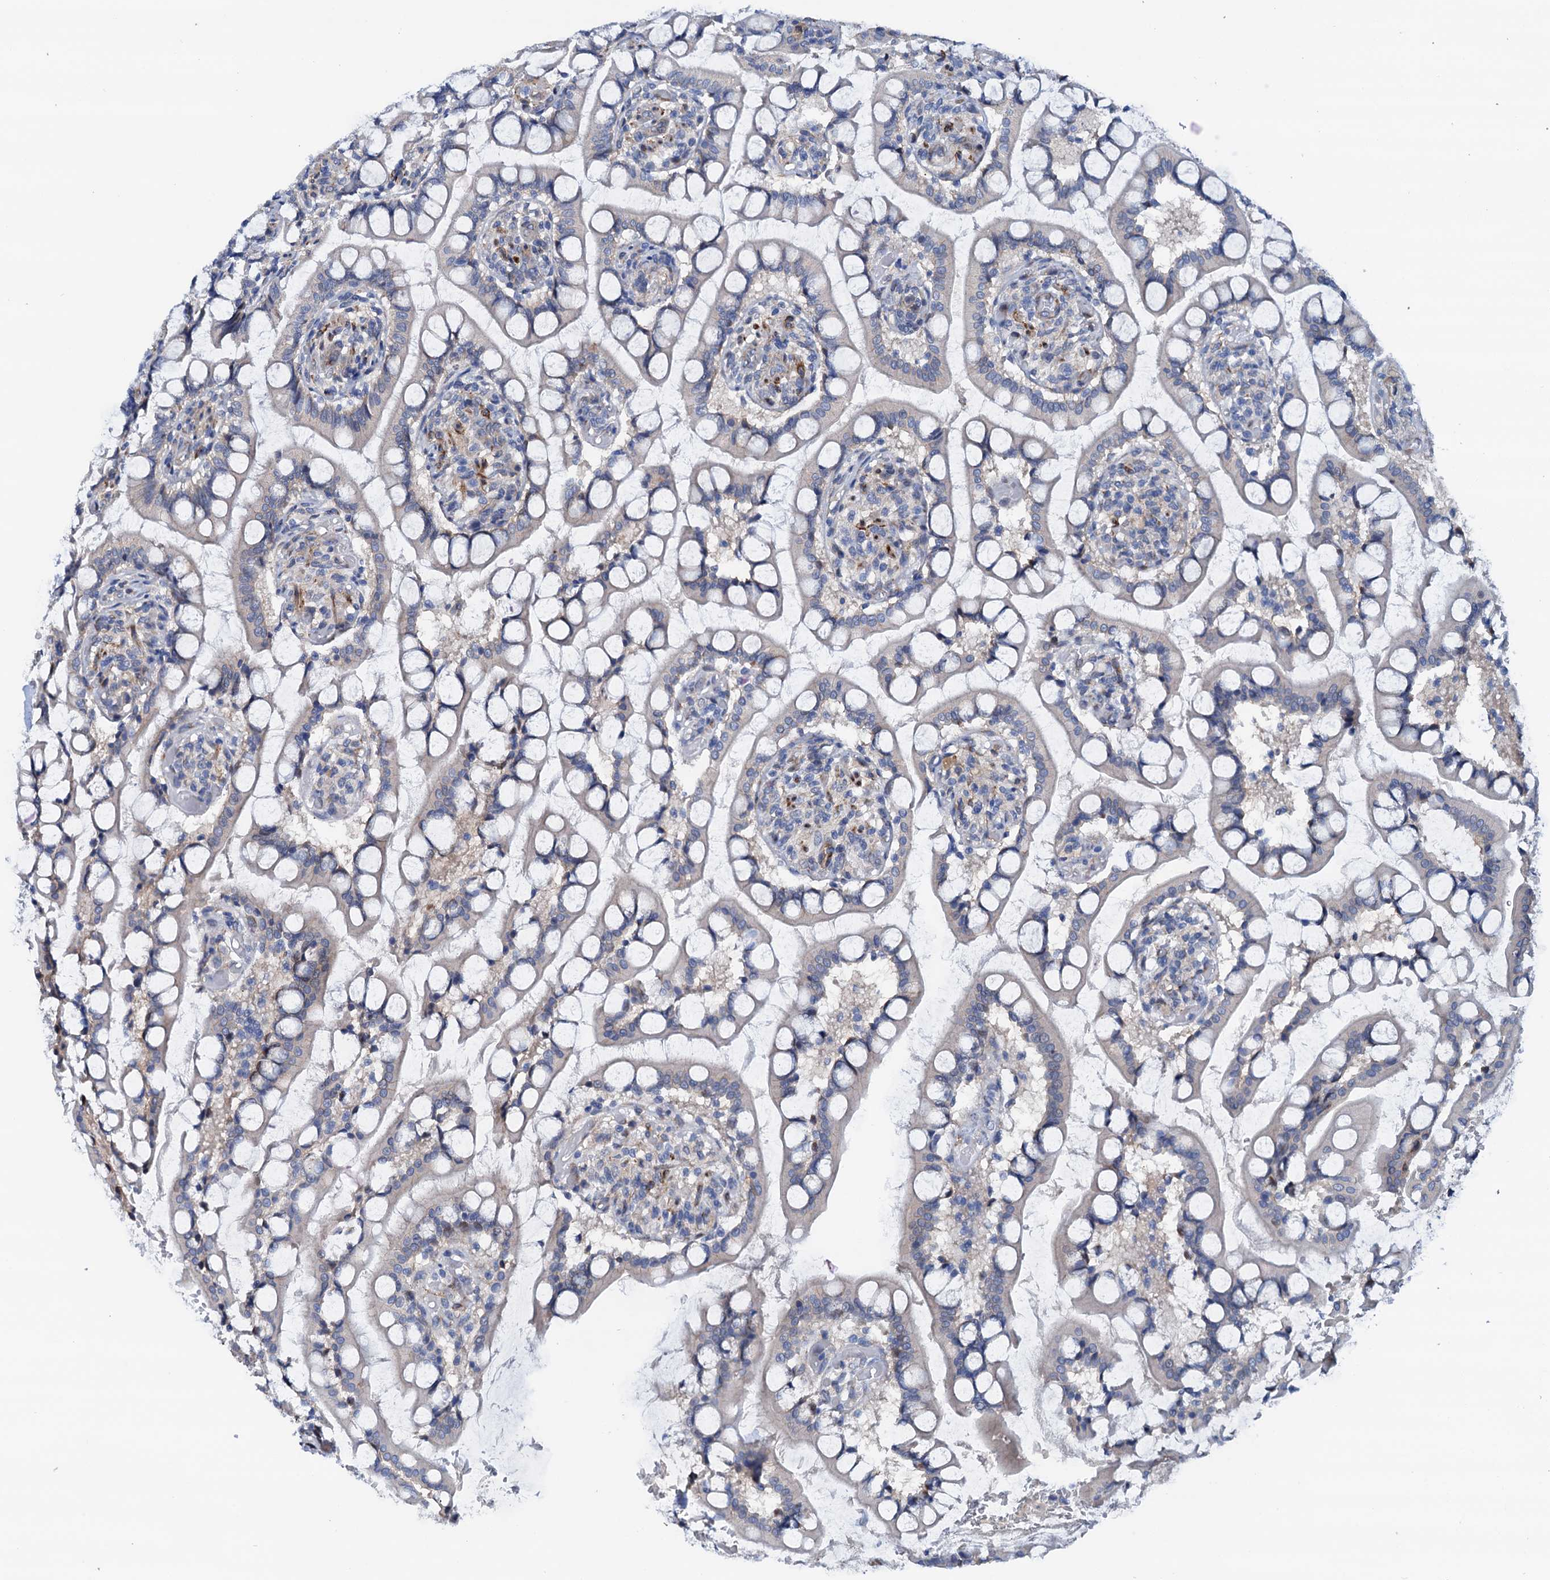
{"staining": {"intensity": "moderate", "quantity": "25%-75%", "location": "cytoplasmic/membranous"}, "tissue": "small intestine", "cell_type": "Glandular cells", "image_type": "normal", "snomed": [{"axis": "morphology", "description": "Normal tissue, NOS"}, {"axis": "topography", "description": "Small intestine"}], "caption": "There is medium levels of moderate cytoplasmic/membranous staining in glandular cells of normal small intestine, as demonstrated by immunohistochemical staining (brown color).", "gene": "RASSF9", "patient": {"sex": "male", "age": 52}}